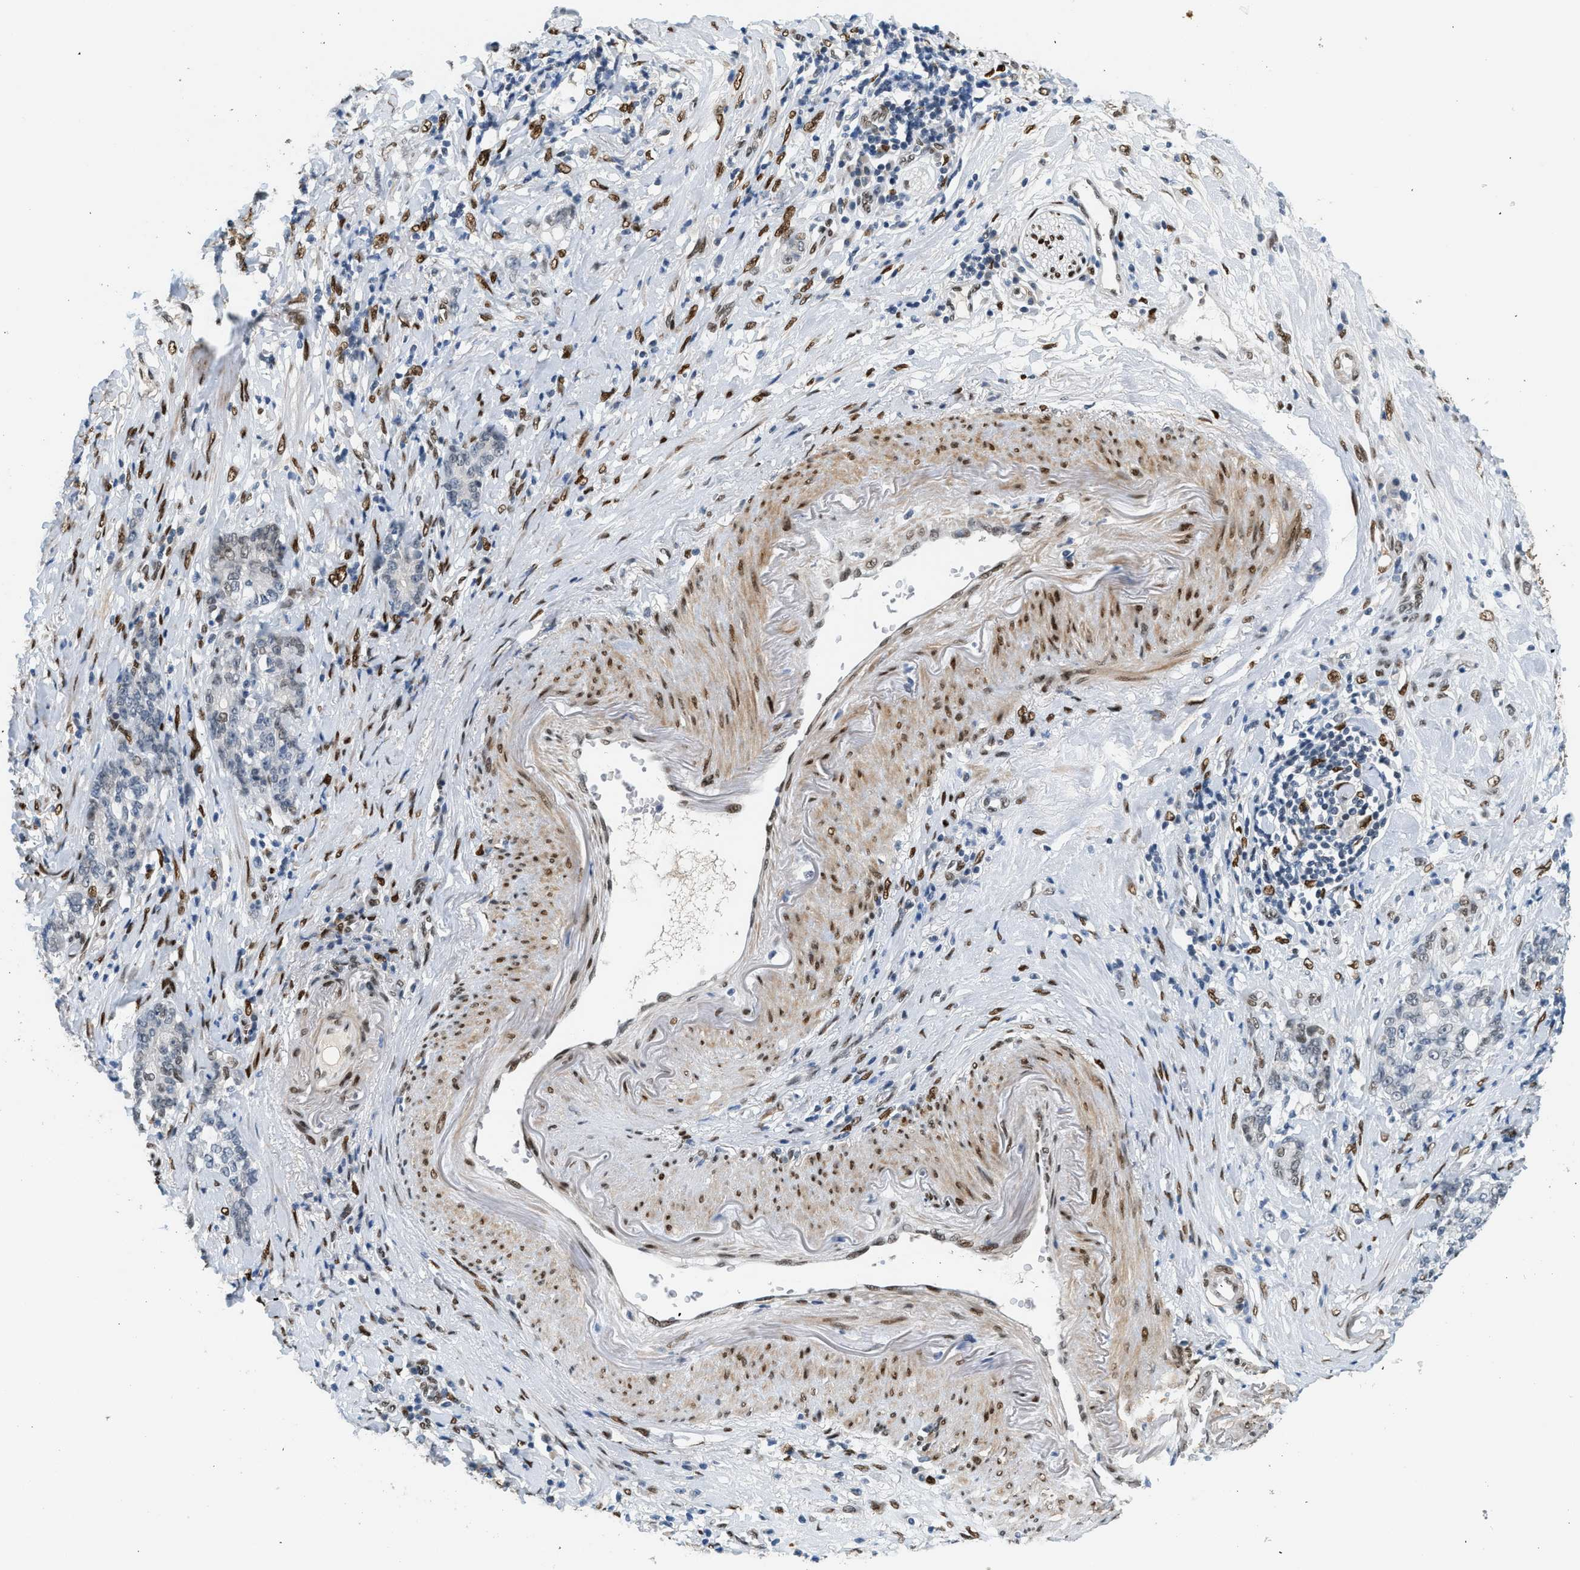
{"staining": {"intensity": "weak", "quantity": "<25%", "location": "nuclear"}, "tissue": "stomach cancer", "cell_type": "Tumor cells", "image_type": "cancer", "snomed": [{"axis": "morphology", "description": "Adenocarcinoma, NOS"}, {"axis": "topography", "description": "Stomach, lower"}], "caption": "Tumor cells show no significant protein positivity in stomach cancer (adenocarcinoma). (Brightfield microscopy of DAB (3,3'-diaminobenzidine) immunohistochemistry at high magnification).", "gene": "ZBTB20", "patient": {"sex": "male", "age": 88}}